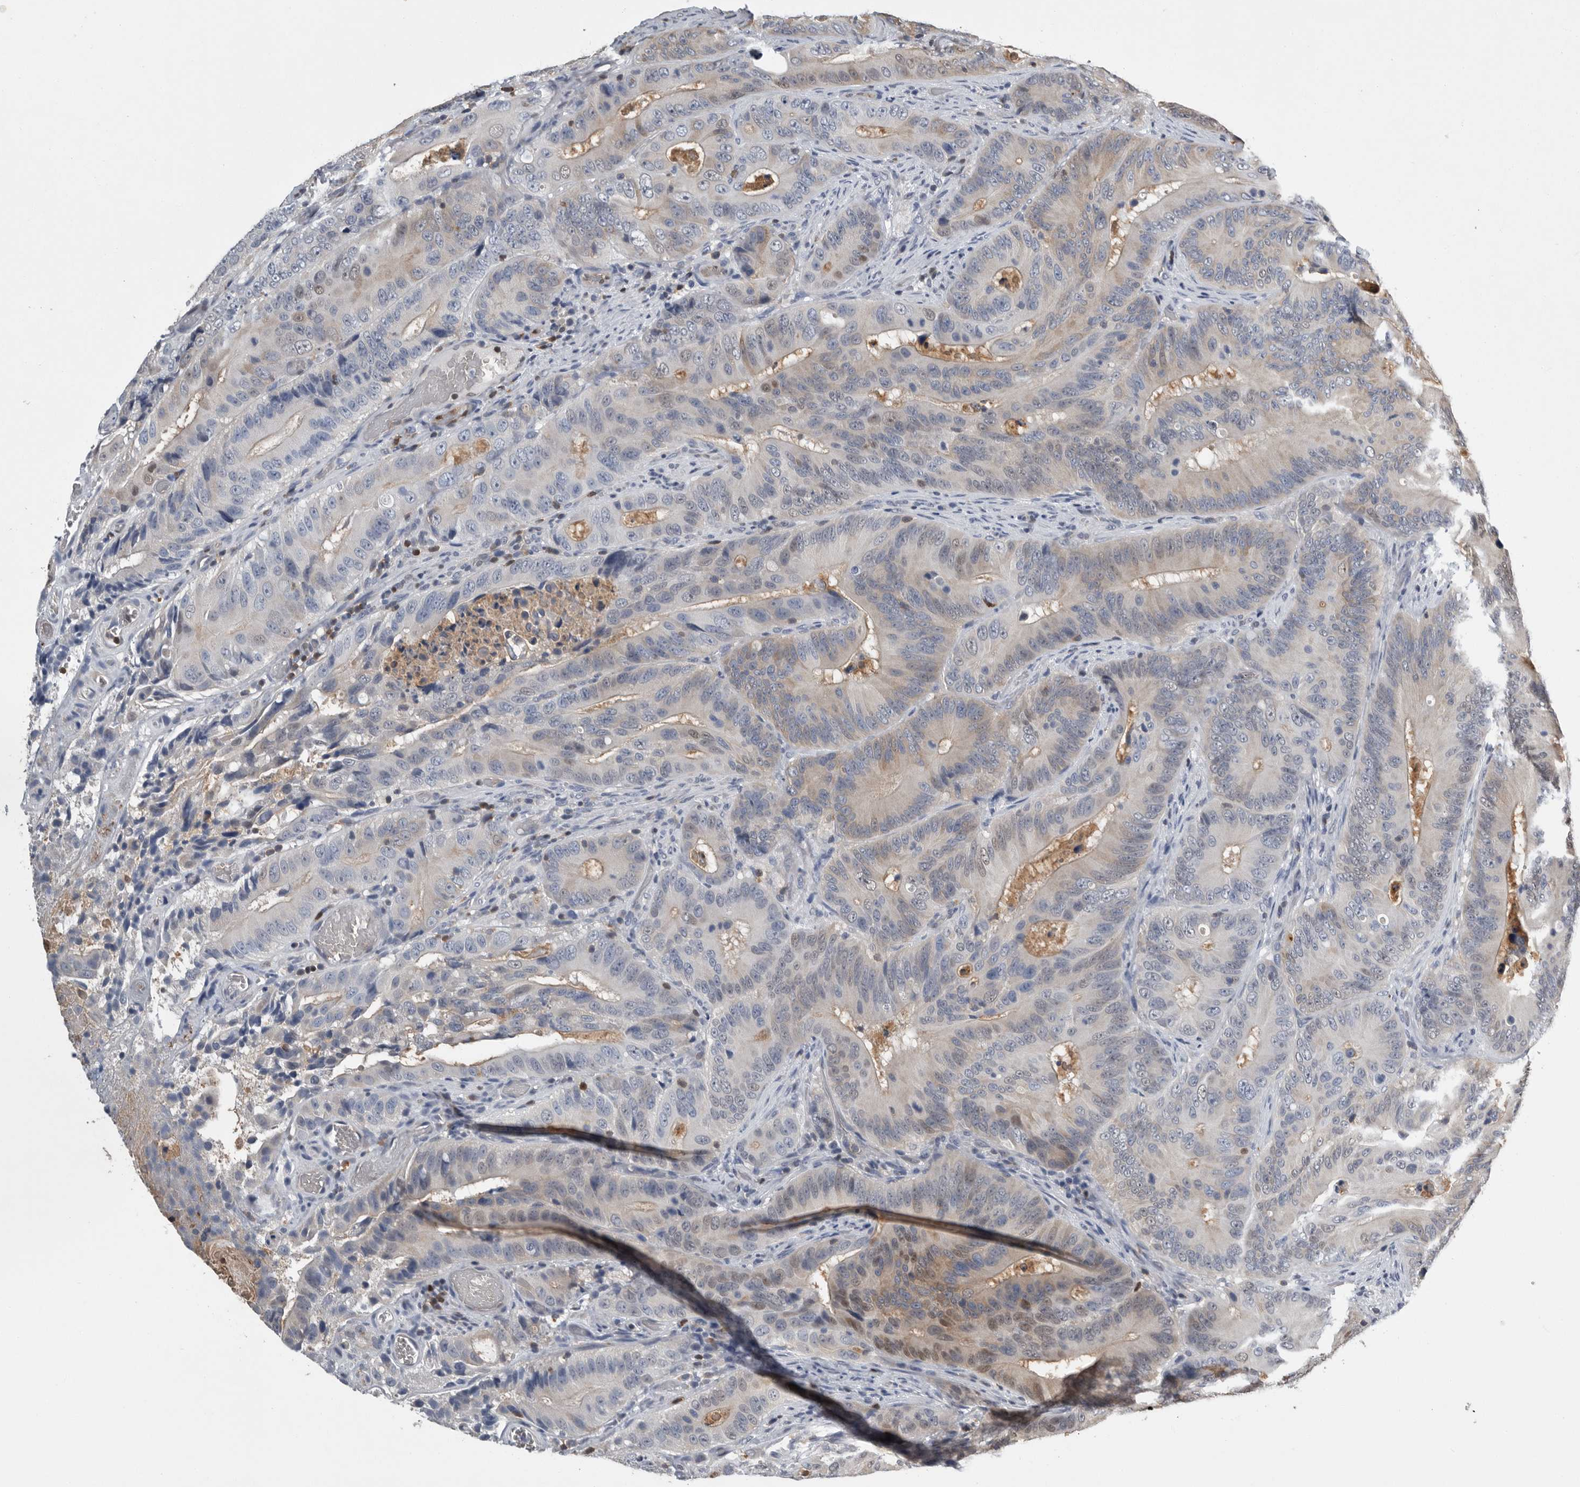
{"staining": {"intensity": "weak", "quantity": "25%-75%", "location": "cytoplasmic/membranous"}, "tissue": "colorectal cancer", "cell_type": "Tumor cells", "image_type": "cancer", "snomed": [{"axis": "morphology", "description": "Adenocarcinoma, NOS"}, {"axis": "topography", "description": "Colon"}], "caption": "Human colorectal adenocarcinoma stained with a protein marker exhibits weak staining in tumor cells.", "gene": "PDCD4", "patient": {"sex": "male", "age": 83}}